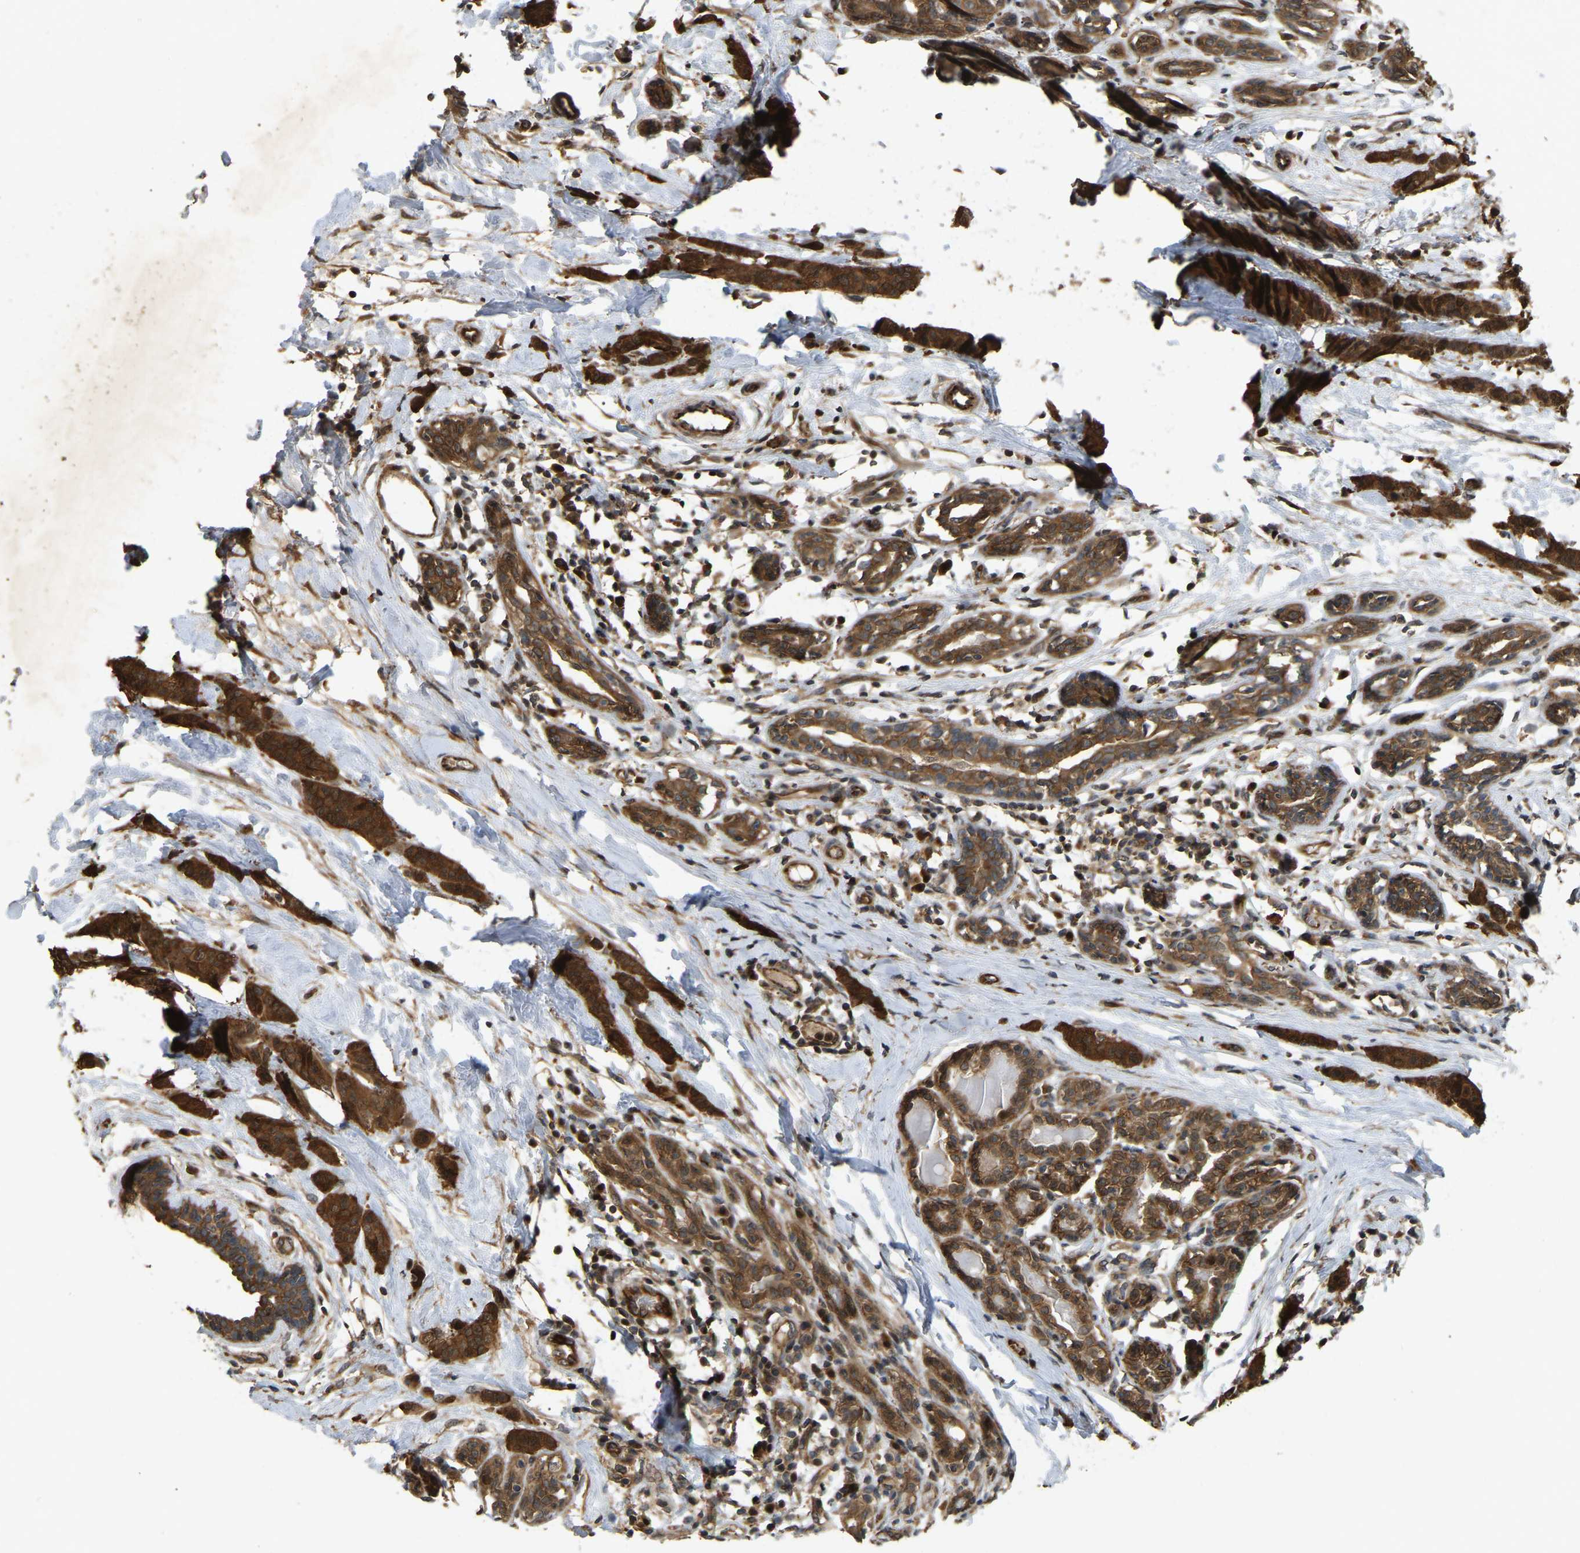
{"staining": {"intensity": "strong", "quantity": ">75%", "location": "cytoplasmic/membranous,nuclear"}, "tissue": "breast cancer", "cell_type": "Tumor cells", "image_type": "cancer", "snomed": [{"axis": "morphology", "description": "Normal tissue, NOS"}, {"axis": "morphology", "description": "Duct carcinoma"}, {"axis": "topography", "description": "Breast"}], "caption": "The photomicrograph displays staining of breast cancer, revealing strong cytoplasmic/membranous and nuclear protein expression (brown color) within tumor cells. Immunohistochemistry stains the protein of interest in brown and the nuclei are stained blue.", "gene": "KIAA1549", "patient": {"sex": "female", "age": 40}}